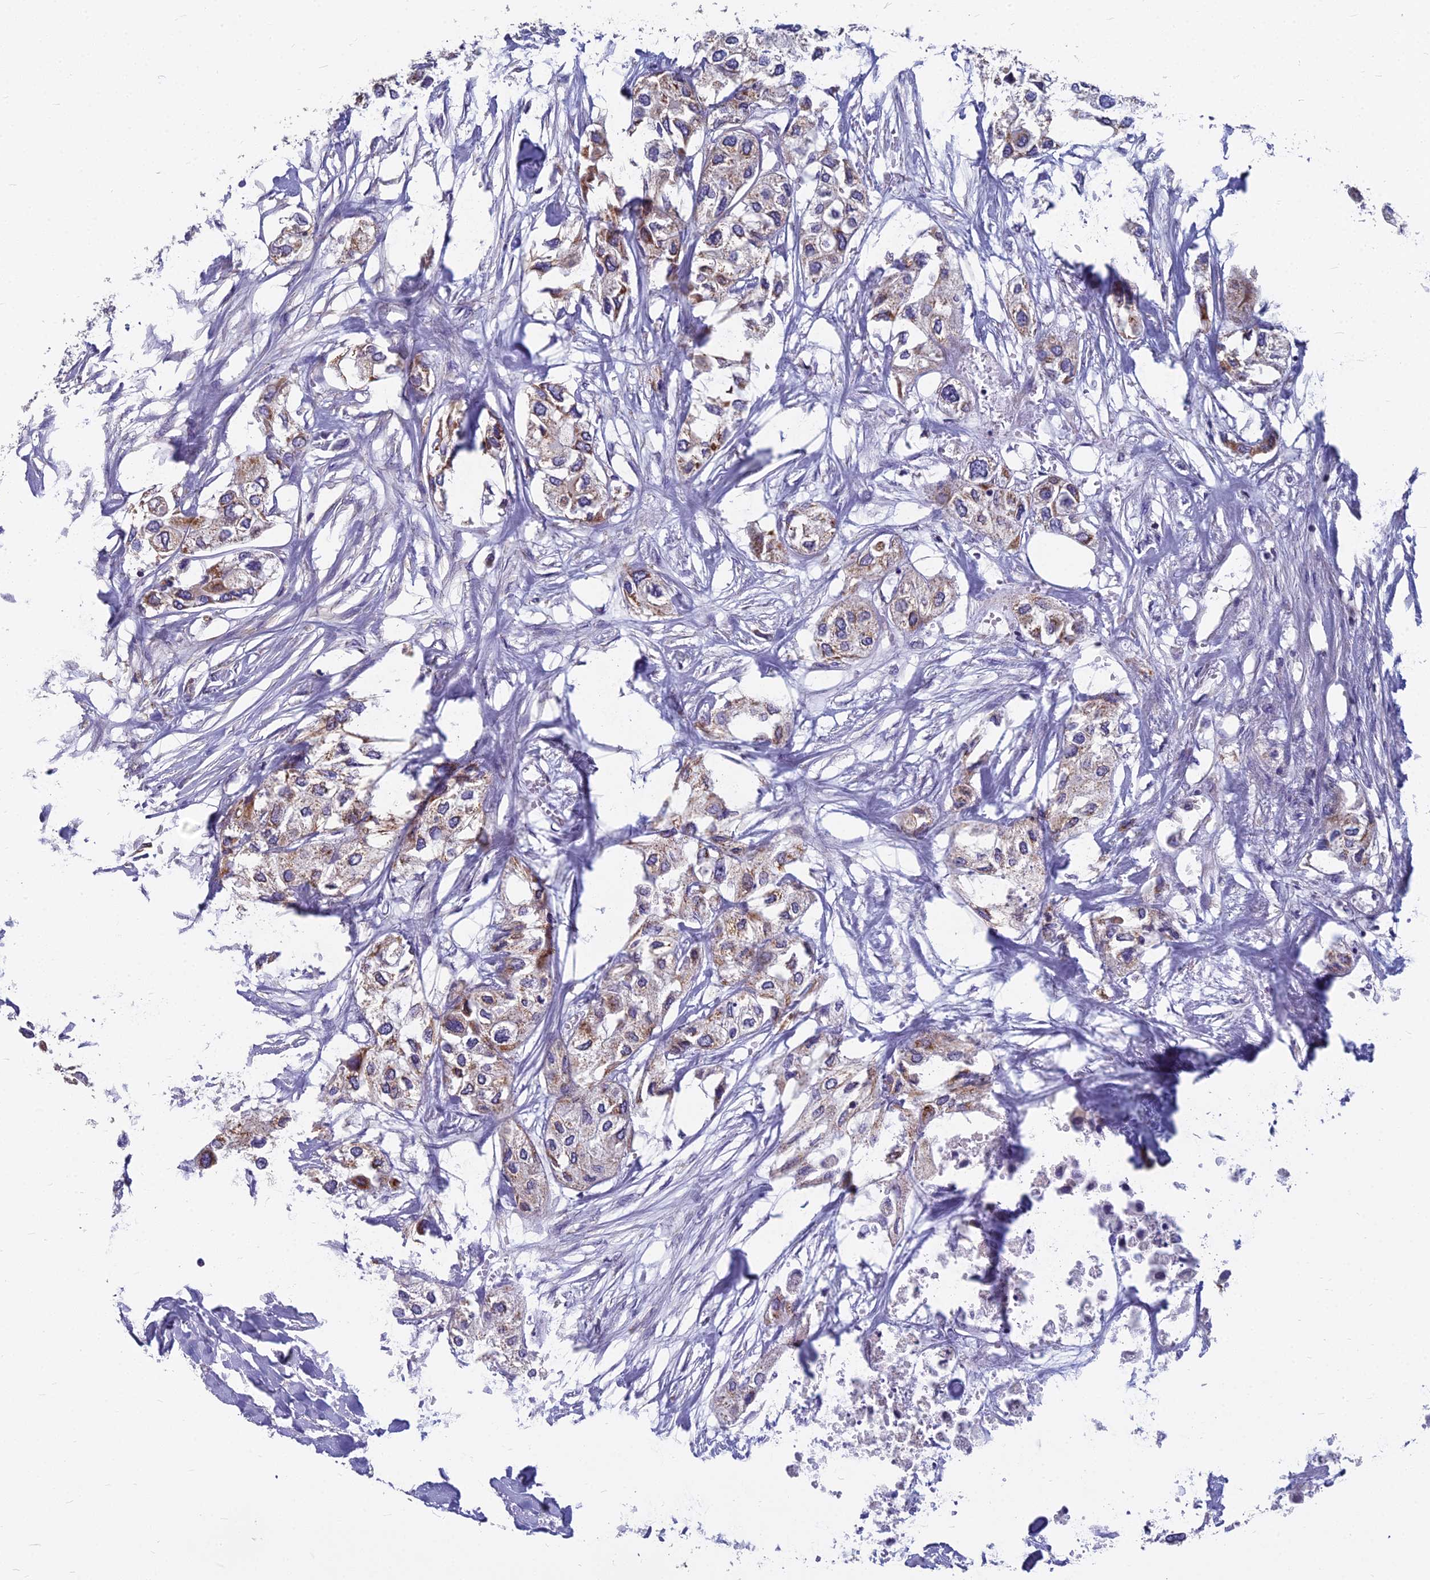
{"staining": {"intensity": "weak", "quantity": ">75%", "location": "cytoplasmic/membranous"}, "tissue": "urothelial cancer", "cell_type": "Tumor cells", "image_type": "cancer", "snomed": [{"axis": "morphology", "description": "Urothelial carcinoma, High grade"}, {"axis": "topography", "description": "Urinary bladder"}], "caption": "Tumor cells show low levels of weak cytoplasmic/membranous positivity in approximately >75% of cells in urothelial carcinoma (high-grade). (Stains: DAB (3,3'-diaminobenzidine) in brown, nuclei in blue, Microscopy: brightfield microscopy at high magnification).", "gene": "COX20", "patient": {"sex": "male", "age": 64}}